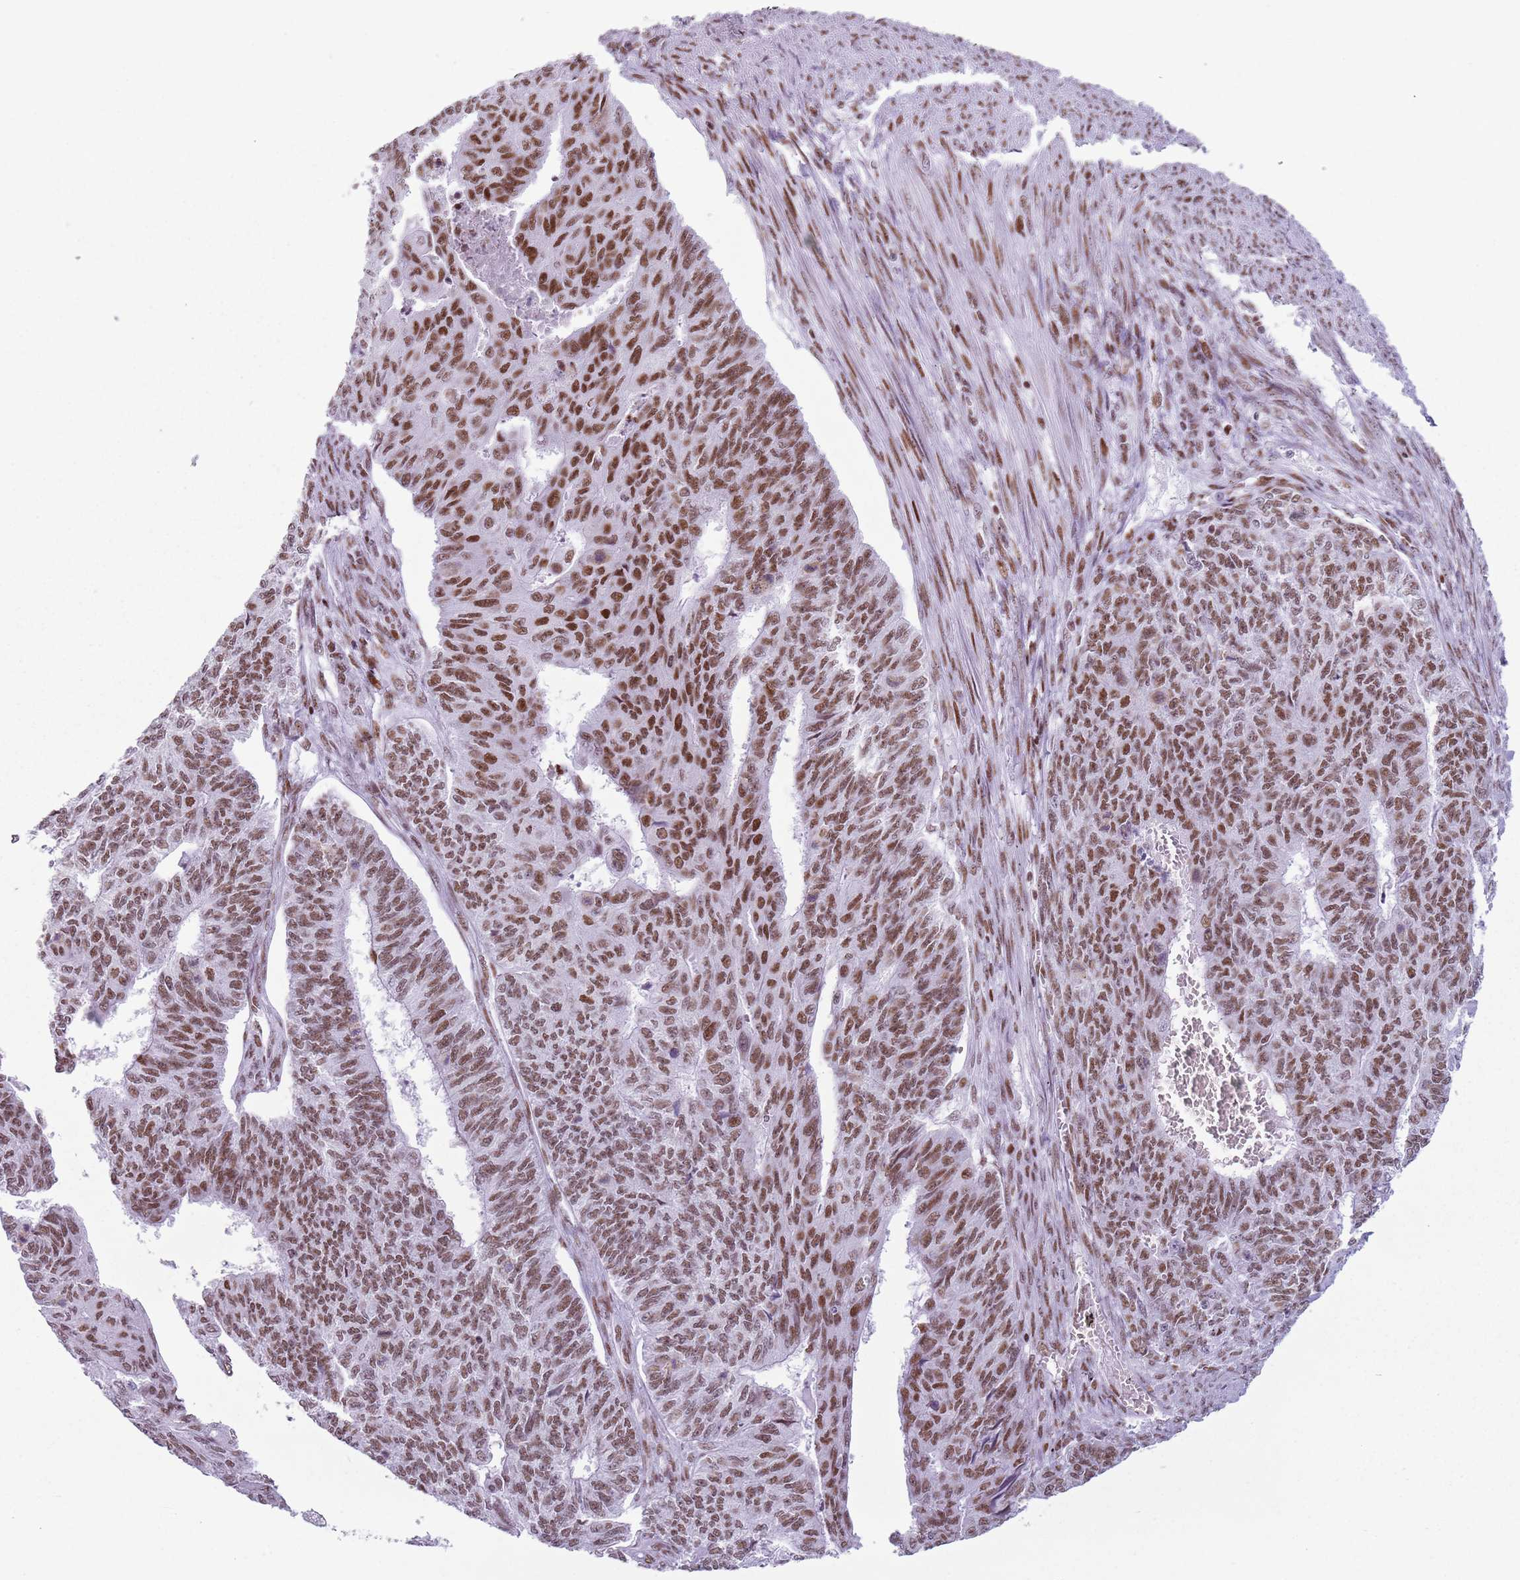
{"staining": {"intensity": "moderate", "quantity": ">75%", "location": "nuclear"}, "tissue": "endometrial cancer", "cell_type": "Tumor cells", "image_type": "cancer", "snomed": [{"axis": "morphology", "description": "Adenocarcinoma, NOS"}, {"axis": "topography", "description": "Endometrium"}], "caption": "DAB immunohistochemical staining of human adenocarcinoma (endometrial) displays moderate nuclear protein expression in about >75% of tumor cells.", "gene": "FAM104B", "patient": {"sex": "female", "age": 32}}